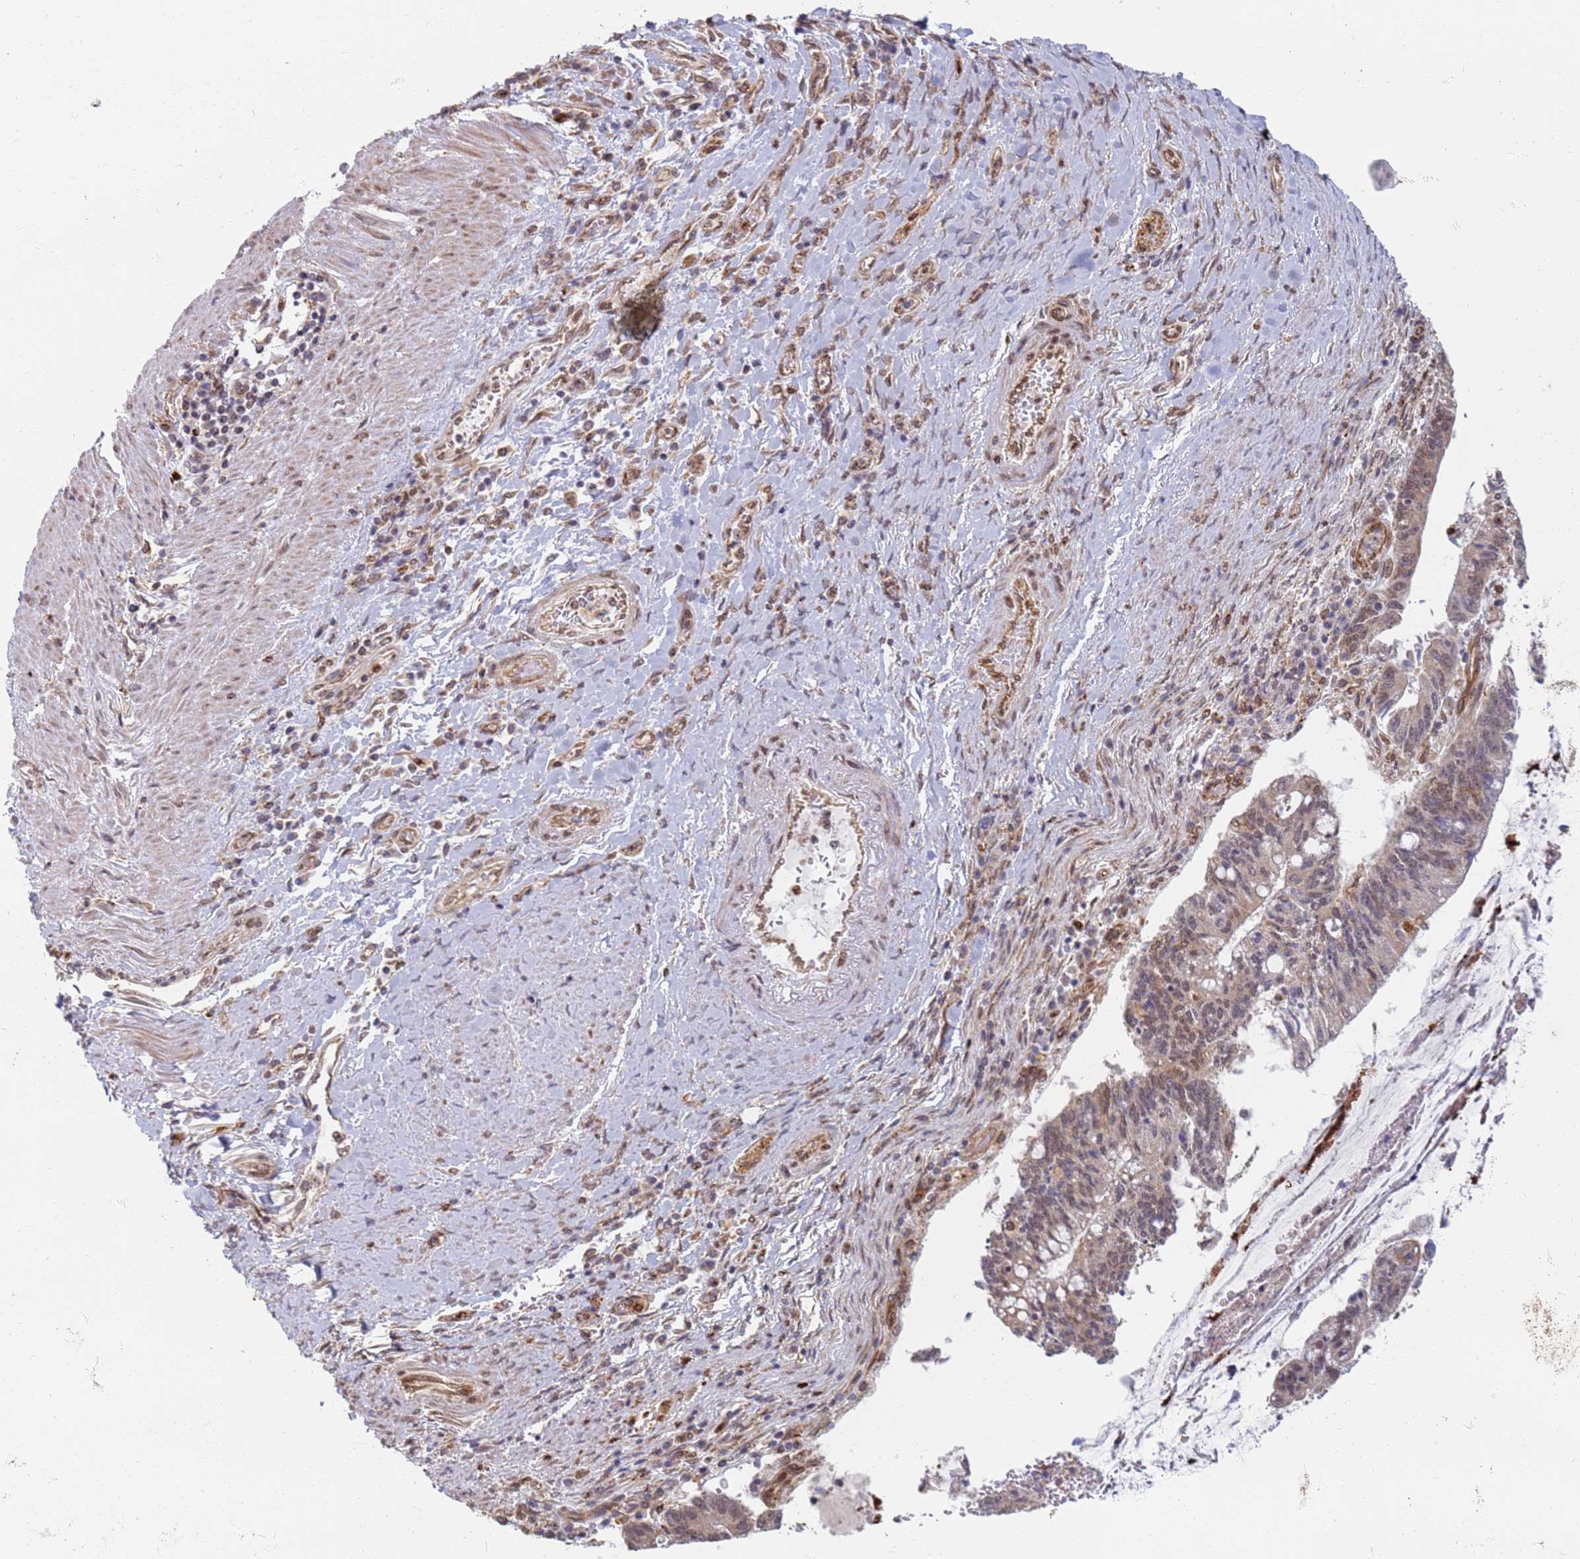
{"staining": {"intensity": "weak", "quantity": ">75%", "location": "cytoplasmic/membranous,nuclear"}, "tissue": "pancreatic cancer", "cell_type": "Tumor cells", "image_type": "cancer", "snomed": [{"axis": "morphology", "description": "Adenocarcinoma, NOS"}, {"axis": "topography", "description": "Pancreas"}], "caption": "There is low levels of weak cytoplasmic/membranous and nuclear expression in tumor cells of pancreatic cancer, as demonstrated by immunohistochemical staining (brown color).", "gene": "CEP170", "patient": {"sex": "female", "age": 50}}